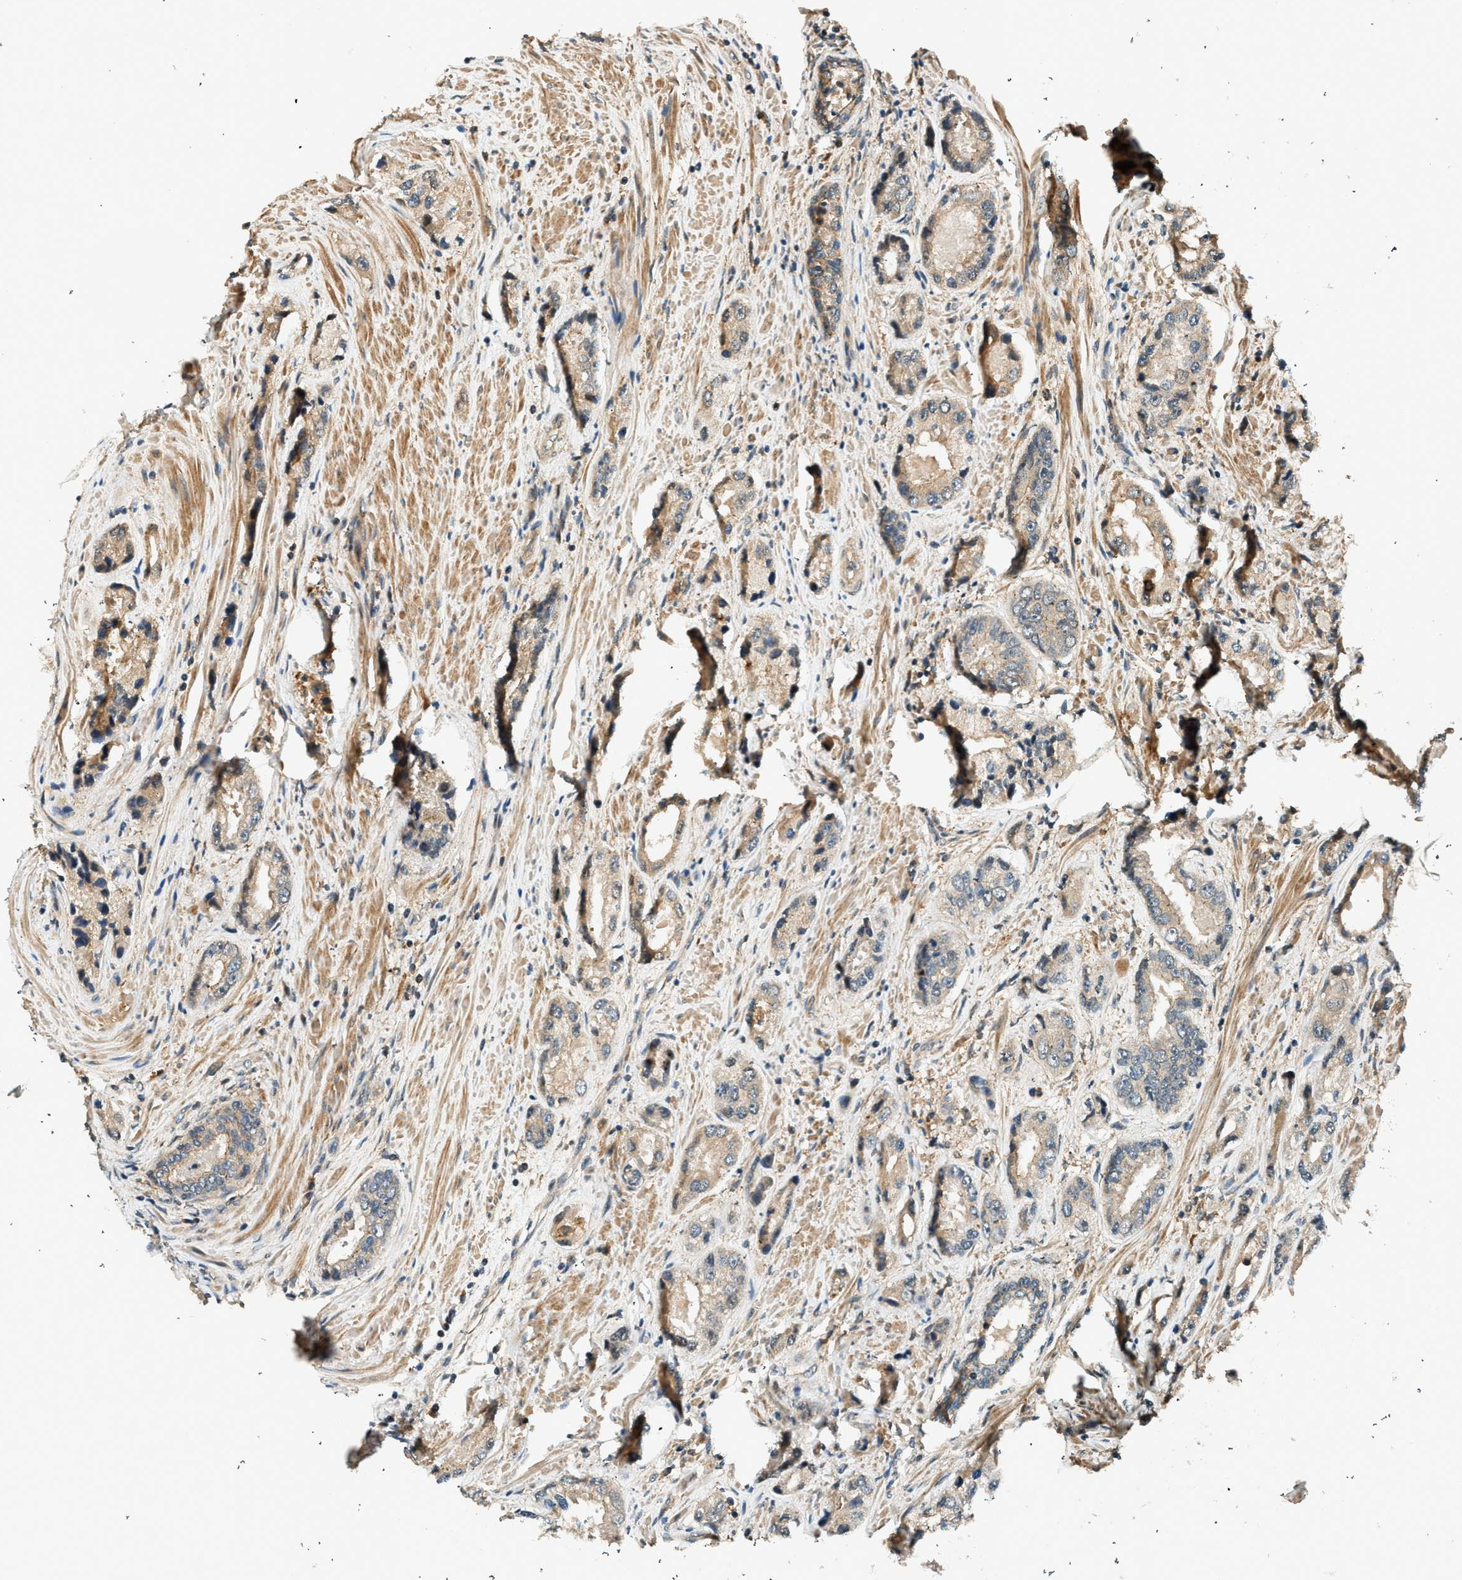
{"staining": {"intensity": "weak", "quantity": ">75%", "location": "cytoplasmic/membranous"}, "tissue": "prostate cancer", "cell_type": "Tumor cells", "image_type": "cancer", "snomed": [{"axis": "morphology", "description": "Adenocarcinoma, High grade"}, {"axis": "topography", "description": "Prostate"}], "caption": "High-magnification brightfield microscopy of adenocarcinoma (high-grade) (prostate) stained with DAB (3,3'-diaminobenzidine) (brown) and counterstained with hematoxylin (blue). tumor cells exhibit weak cytoplasmic/membranous positivity is present in about>75% of cells. (DAB (3,3'-diaminobenzidine) IHC with brightfield microscopy, high magnification).", "gene": "ARHGEF11", "patient": {"sex": "male", "age": 61}}